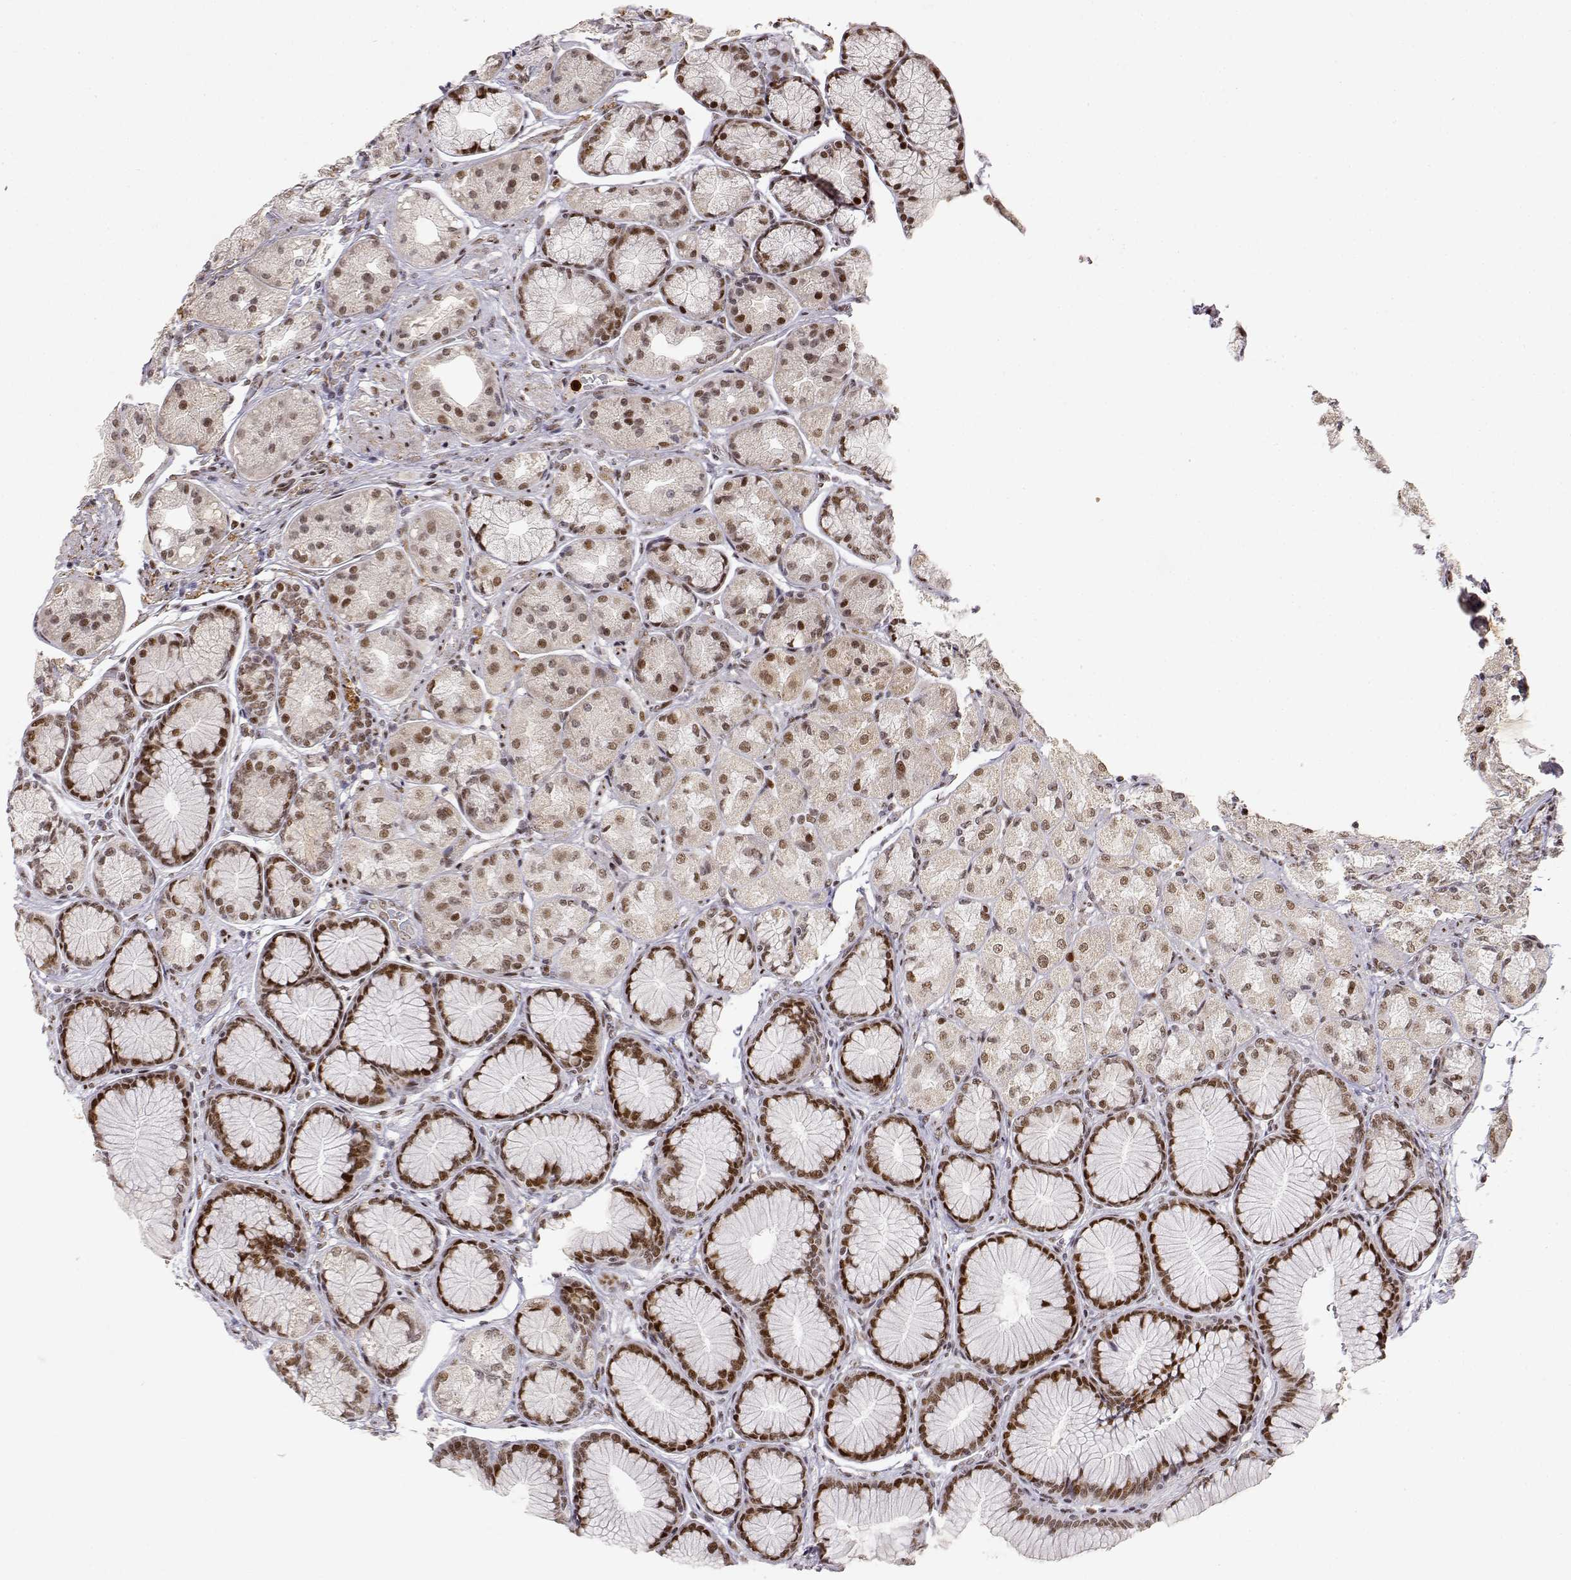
{"staining": {"intensity": "weak", "quantity": ">75%", "location": "nuclear"}, "tissue": "stomach", "cell_type": "Glandular cells", "image_type": "normal", "snomed": [{"axis": "morphology", "description": "Normal tissue, NOS"}, {"axis": "morphology", "description": "Adenocarcinoma, NOS"}, {"axis": "morphology", "description": "Adenocarcinoma, High grade"}, {"axis": "topography", "description": "Stomach, upper"}, {"axis": "topography", "description": "Stomach"}], "caption": "An image of human stomach stained for a protein reveals weak nuclear brown staining in glandular cells.", "gene": "RSF1", "patient": {"sex": "female", "age": 65}}